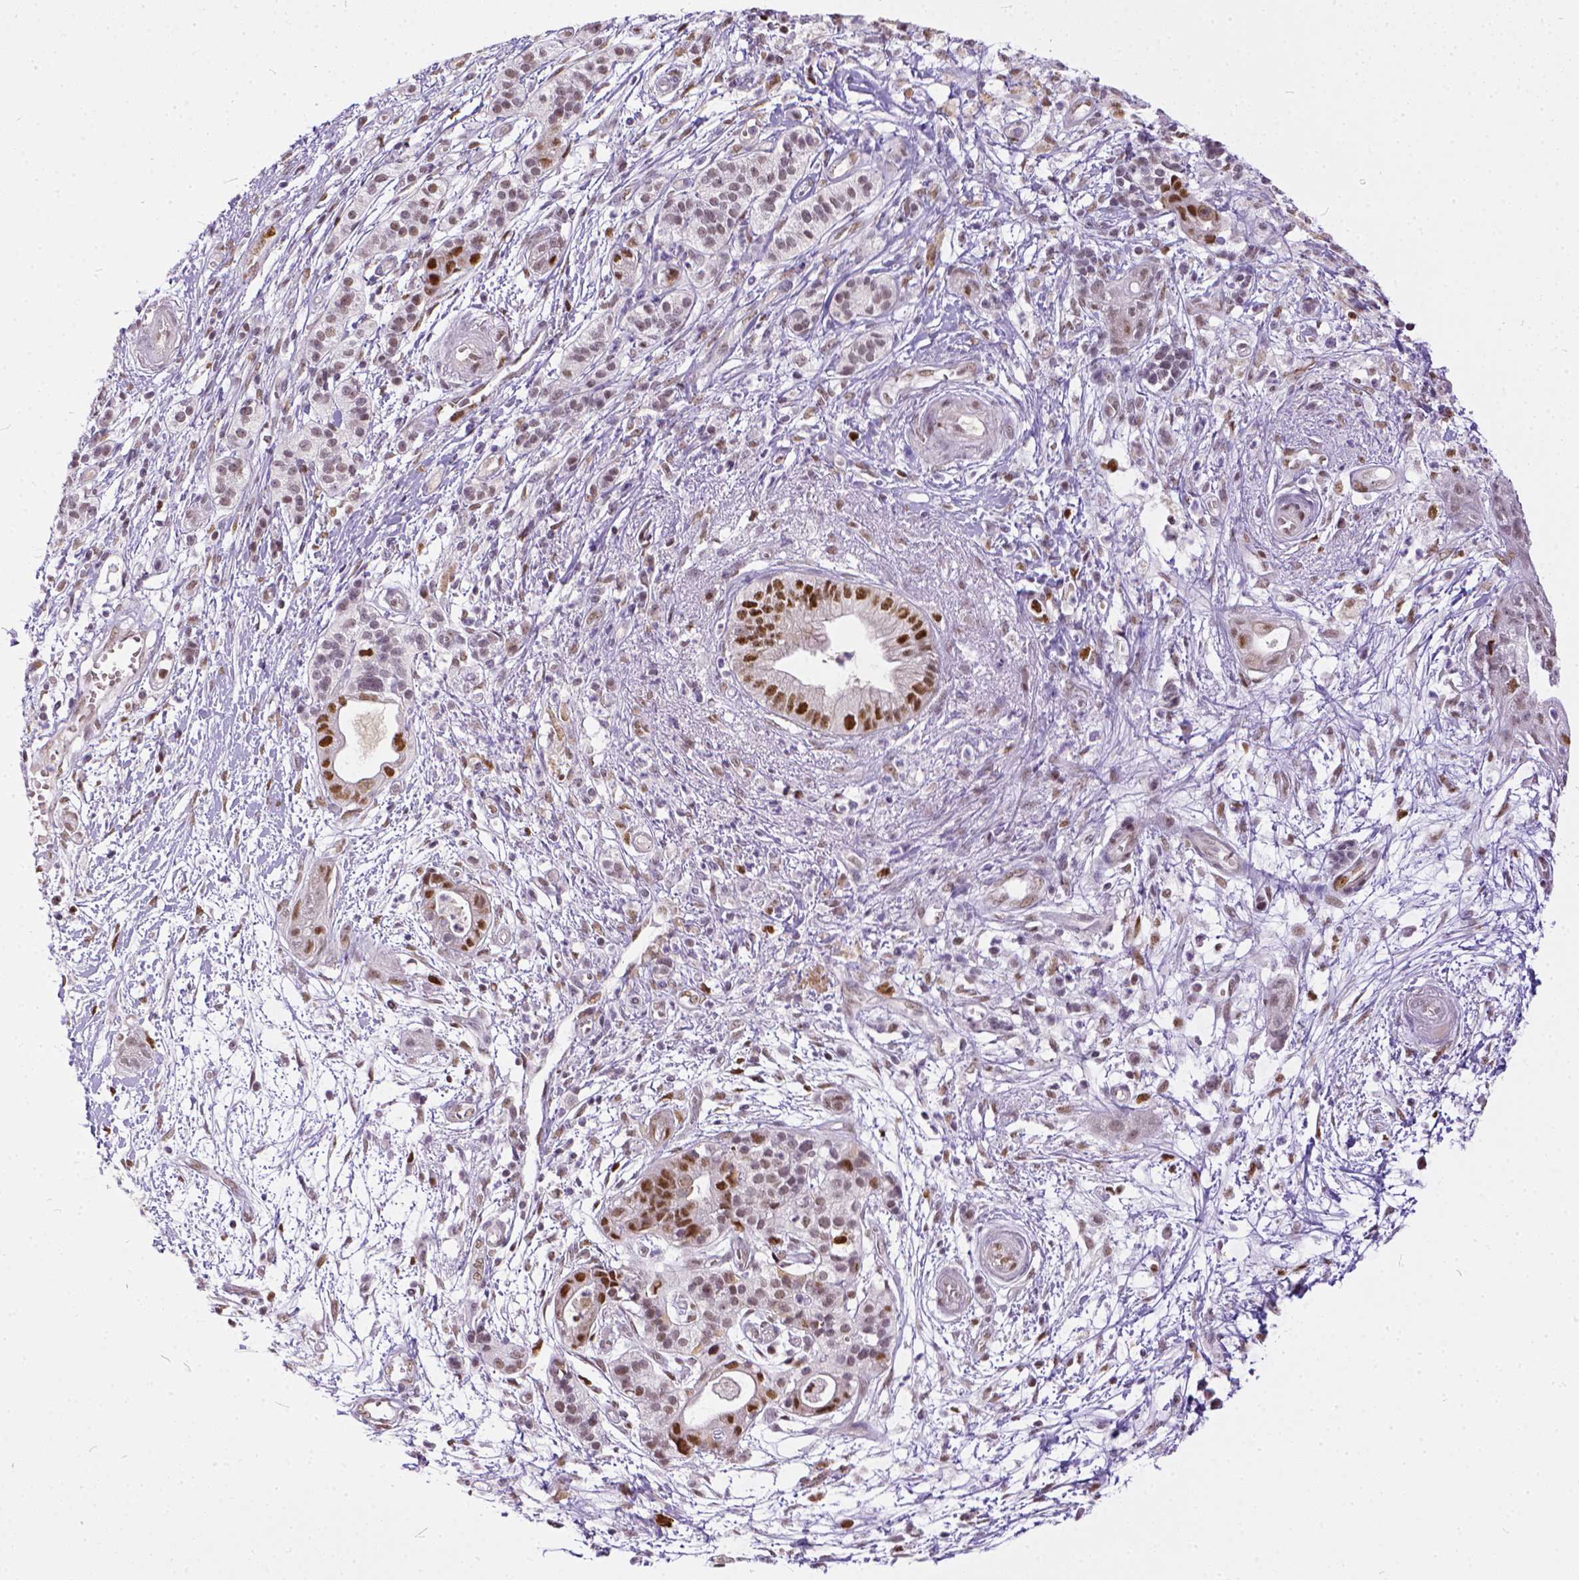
{"staining": {"intensity": "moderate", "quantity": "25%-75%", "location": "nuclear"}, "tissue": "pancreatic cancer", "cell_type": "Tumor cells", "image_type": "cancer", "snomed": [{"axis": "morphology", "description": "Normal tissue, NOS"}, {"axis": "morphology", "description": "Adenocarcinoma, NOS"}, {"axis": "topography", "description": "Lymph node"}, {"axis": "topography", "description": "Pancreas"}], "caption": "This histopathology image demonstrates immunohistochemistry staining of pancreatic cancer, with medium moderate nuclear expression in about 25%-75% of tumor cells.", "gene": "ERCC1", "patient": {"sex": "female", "age": 58}}